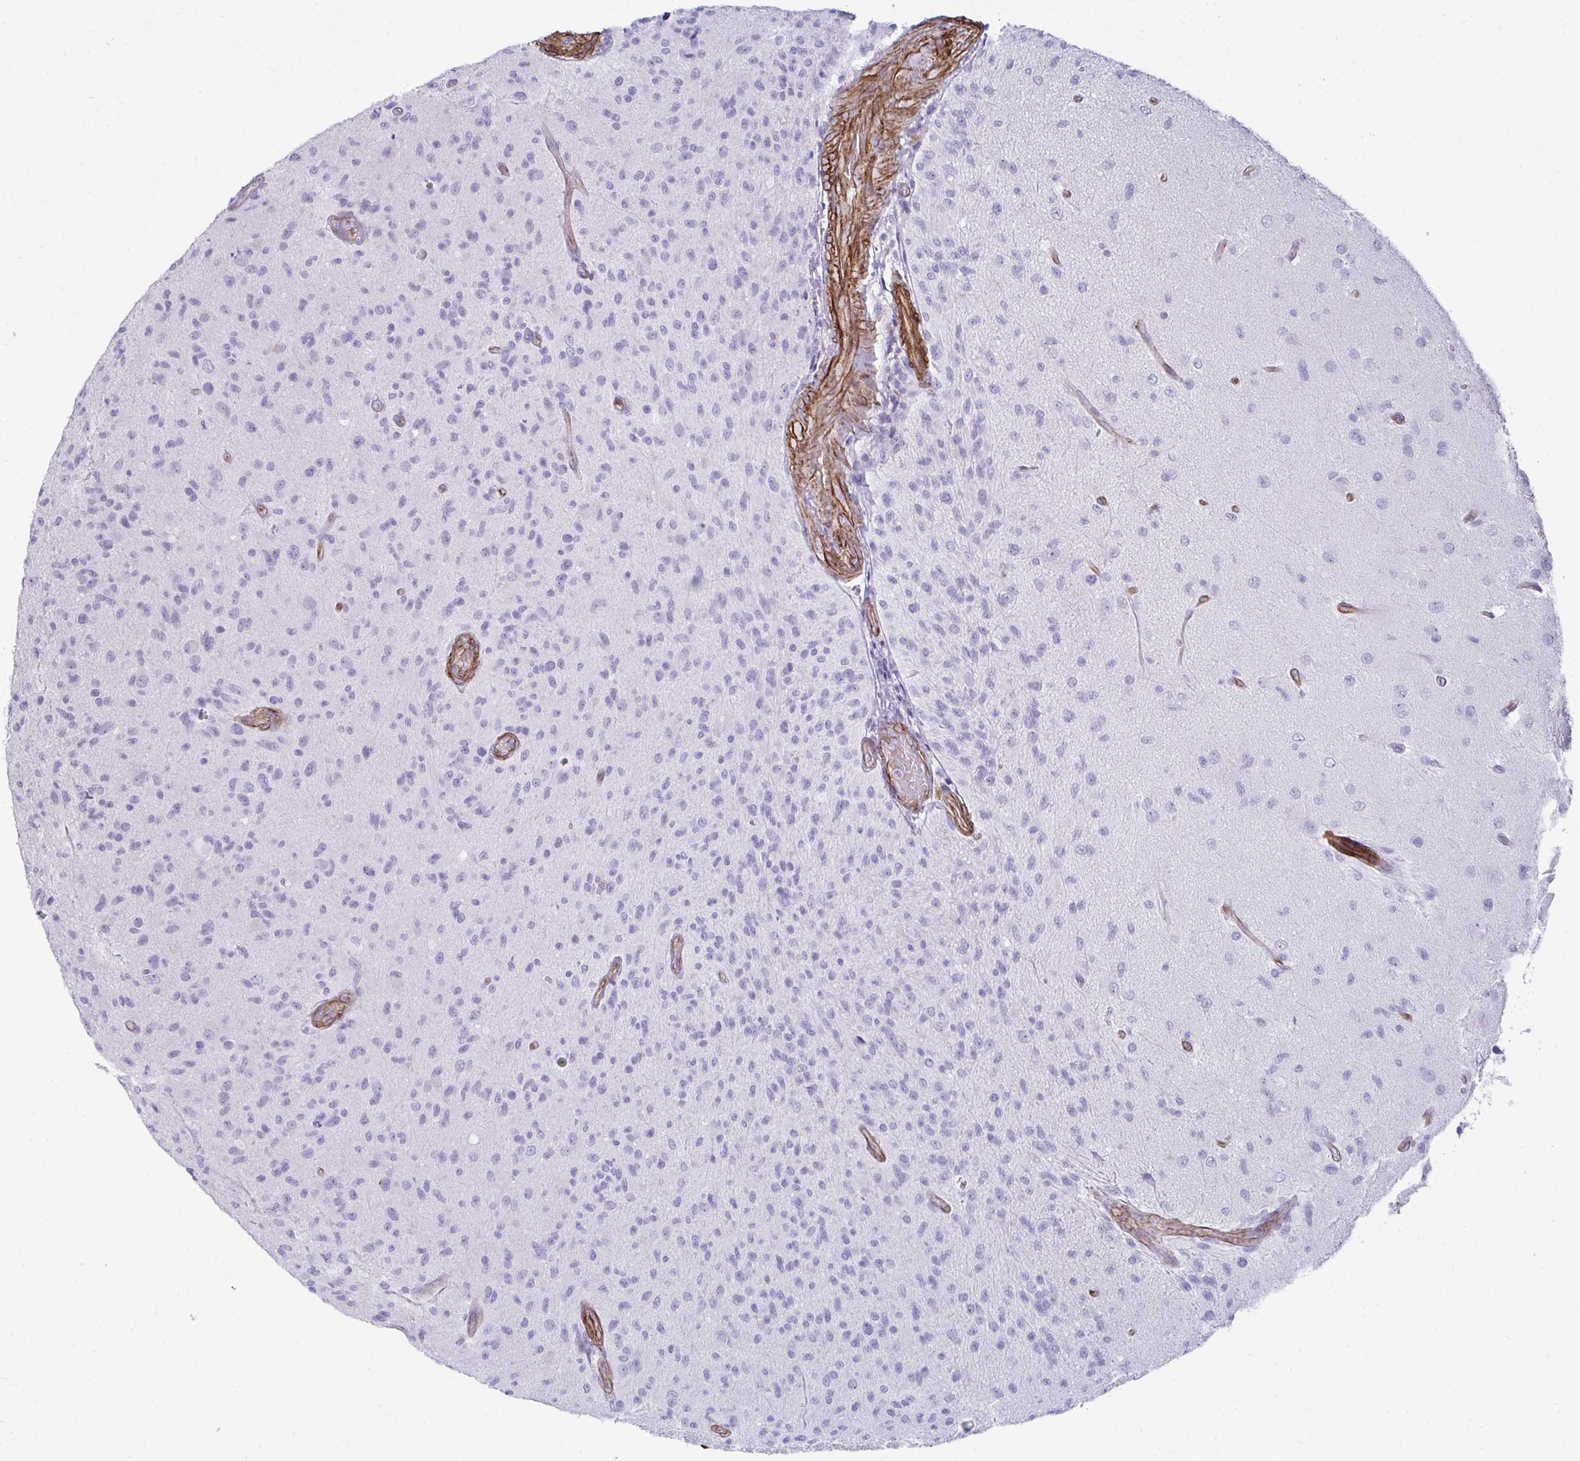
{"staining": {"intensity": "negative", "quantity": "none", "location": "none"}, "tissue": "glioma", "cell_type": "Tumor cells", "image_type": "cancer", "snomed": [{"axis": "morphology", "description": "Glioma, malignant, High grade"}, {"axis": "topography", "description": "Brain"}], "caption": "Glioma was stained to show a protein in brown. There is no significant staining in tumor cells.", "gene": "UBL3", "patient": {"sex": "female", "age": 67}}